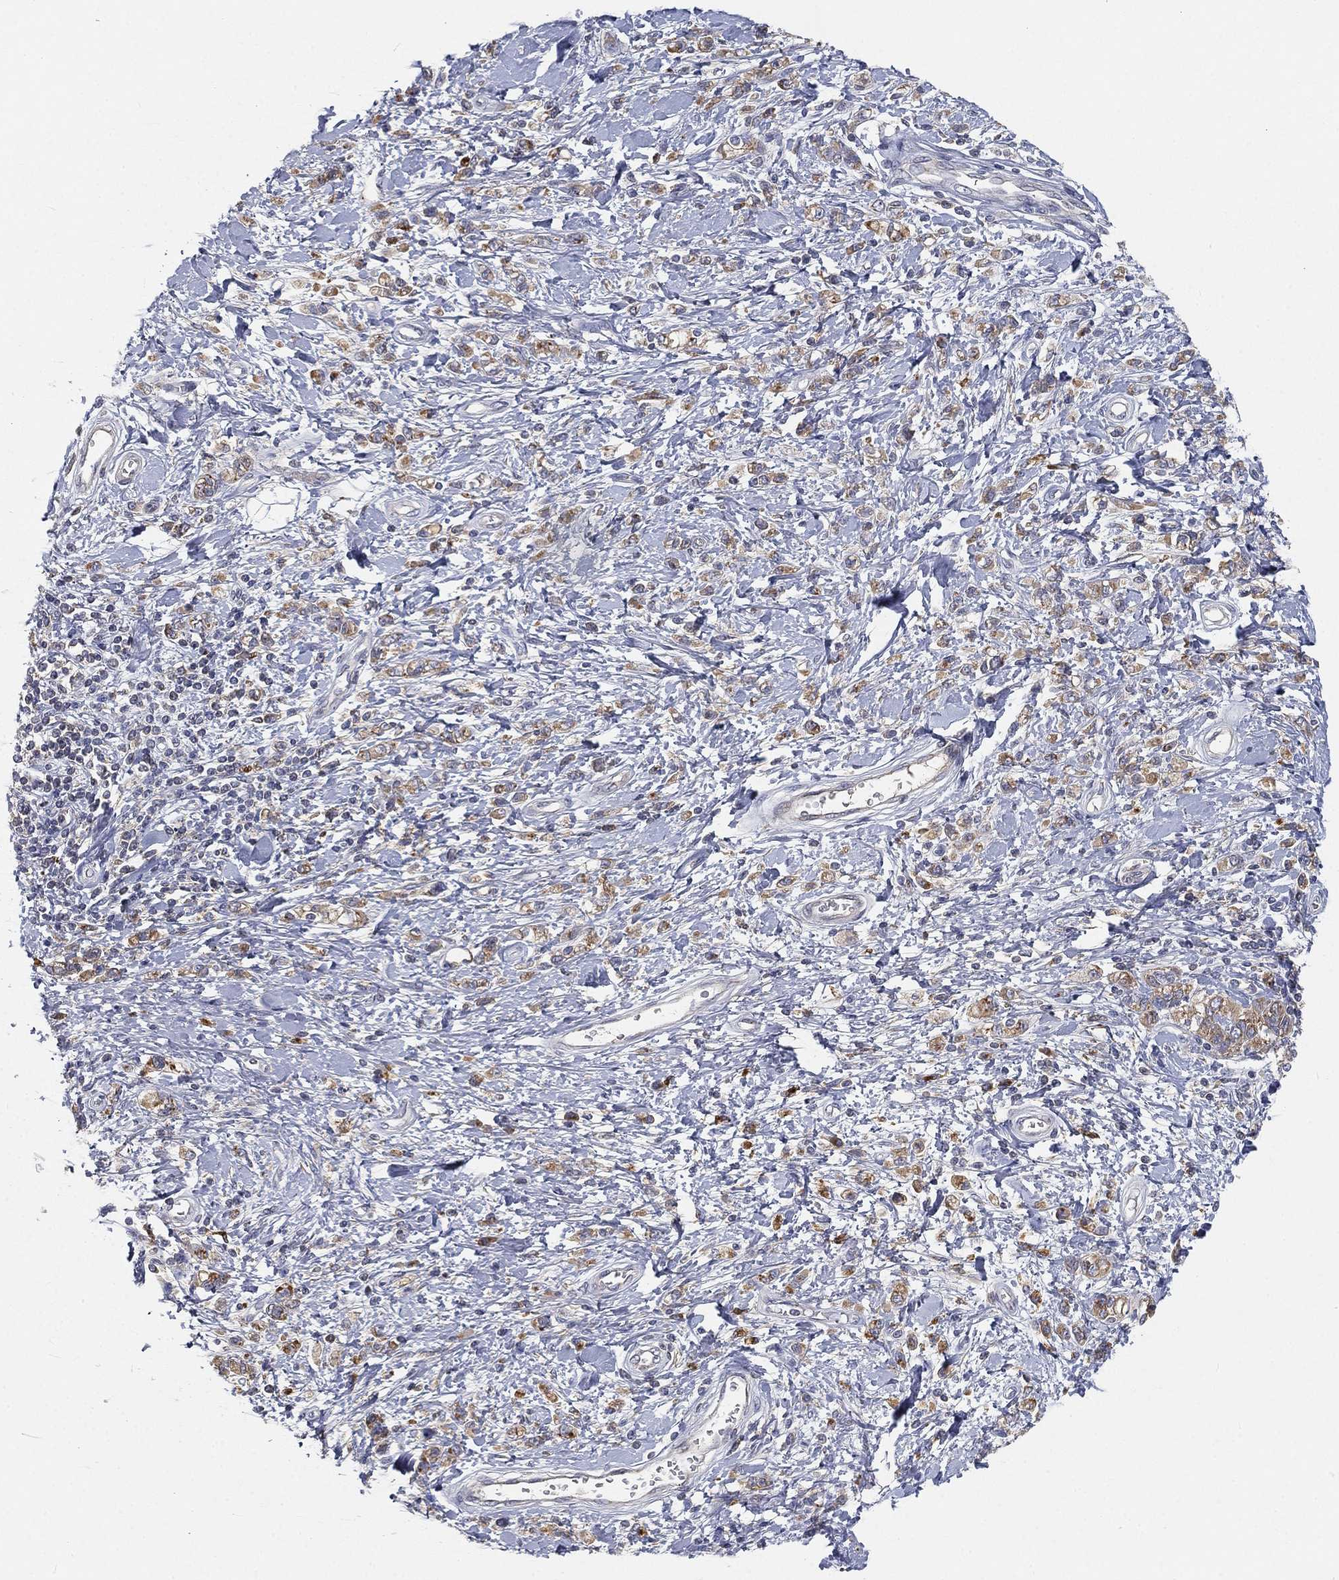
{"staining": {"intensity": "moderate", "quantity": ">75%", "location": "cytoplasmic/membranous"}, "tissue": "stomach cancer", "cell_type": "Tumor cells", "image_type": "cancer", "snomed": [{"axis": "morphology", "description": "Adenocarcinoma, NOS"}, {"axis": "topography", "description": "Stomach"}], "caption": "Stomach cancer was stained to show a protein in brown. There is medium levels of moderate cytoplasmic/membranous staining in about >75% of tumor cells. (brown staining indicates protein expression, while blue staining denotes nuclei).", "gene": "CTSL", "patient": {"sex": "male", "age": 77}}